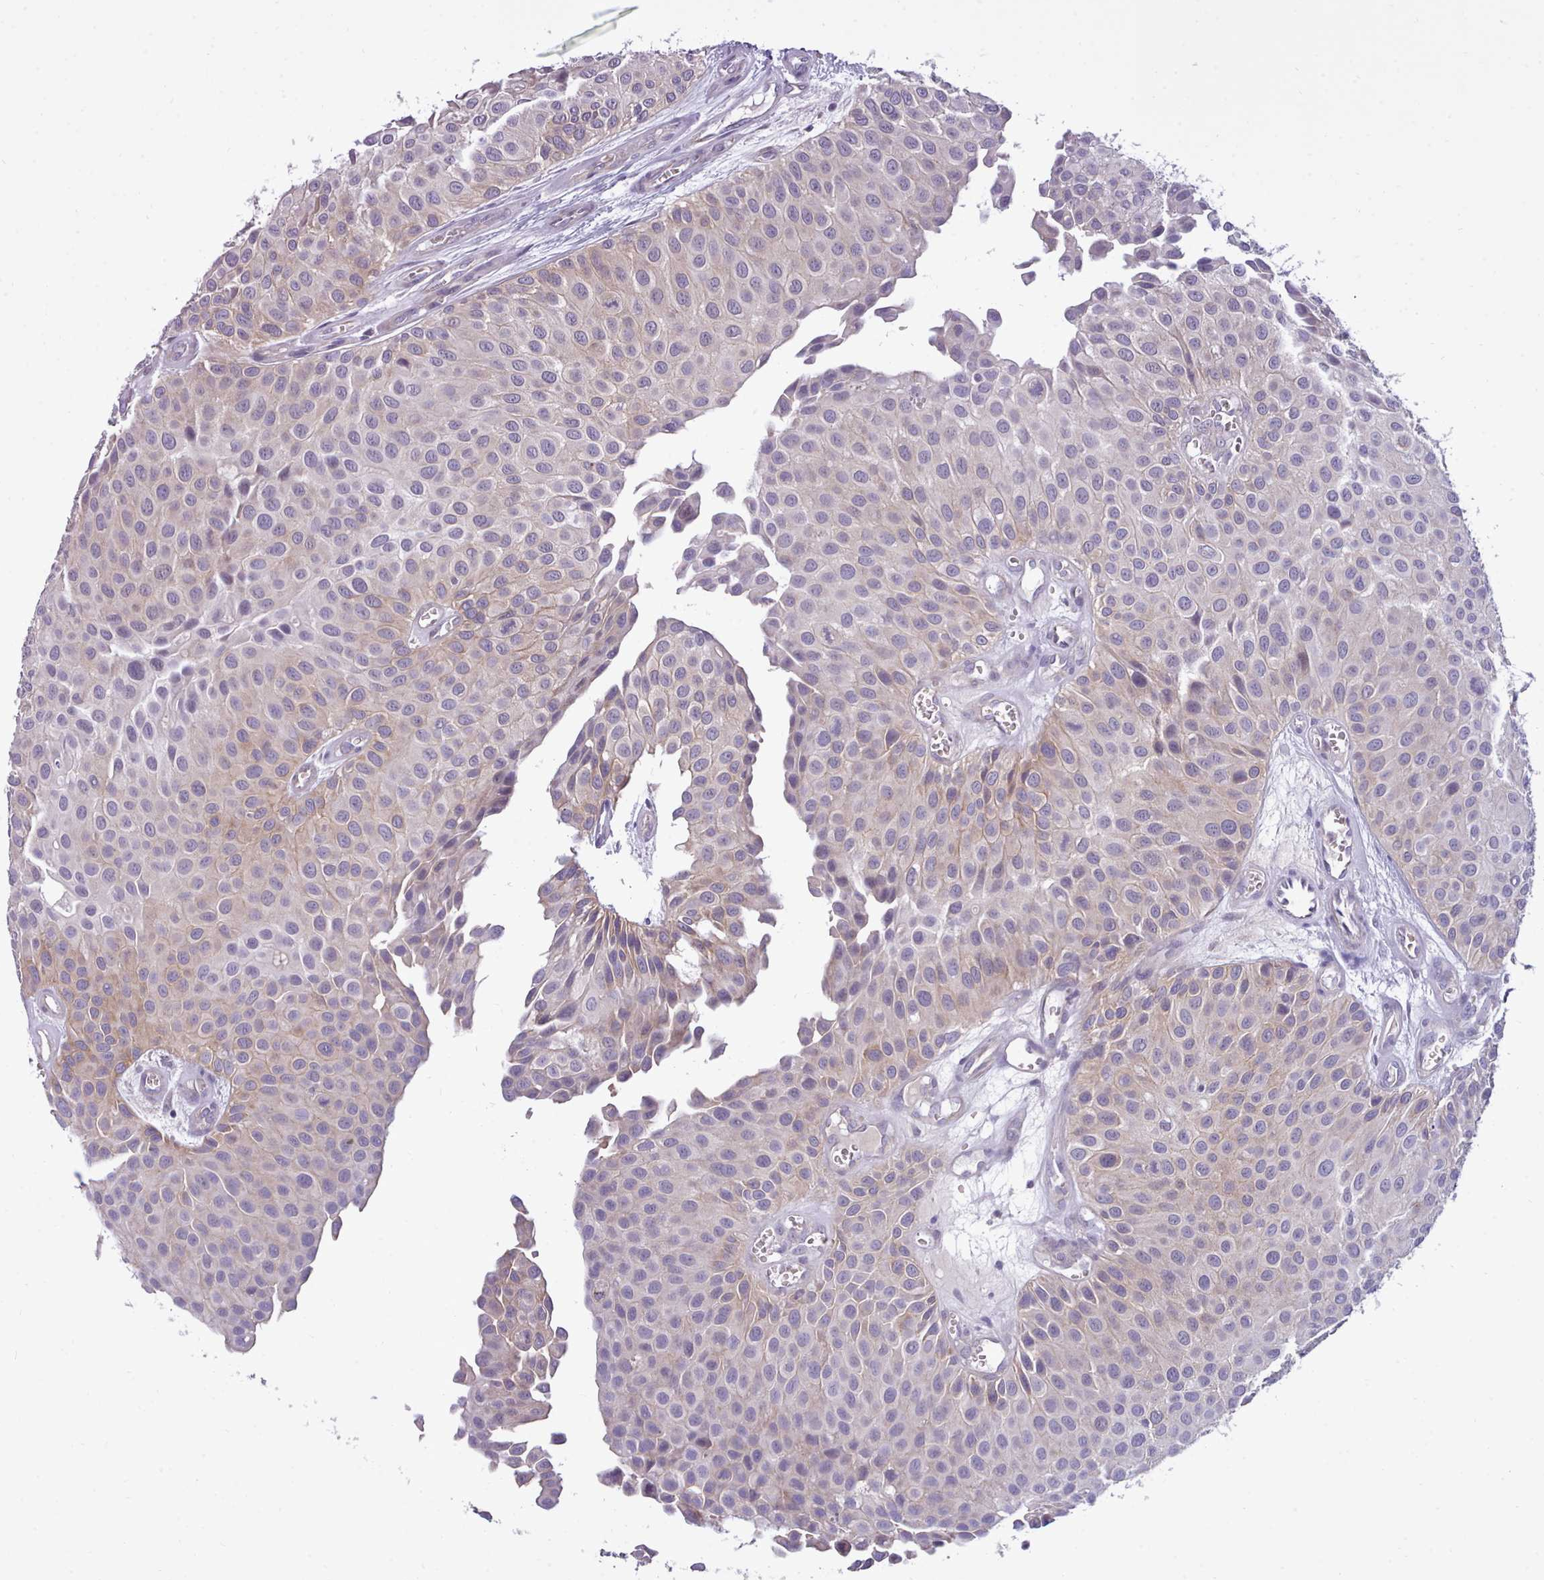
{"staining": {"intensity": "weak", "quantity": "<25%", "location": "cytoplasmic/membranous"}, "tissue": "urothelial cancer", "cell_type": "Tumor cells", "image_type": "cancer", "snomed": [{"axis": "morphology", "description": "Urothelial carcinoma, Low grade"}, {"axis": "topography", "description": "Urinary bladder"}], "caption": "A histopathology image of urothelial cancer stained for a protein reveals no brown staining in tumor cells. (DAB immunohistochemistry visualized using brightfield microscopy, high magnification).", "gene": "KCTD16", "patient": {"sex": "male", "age": 88}}